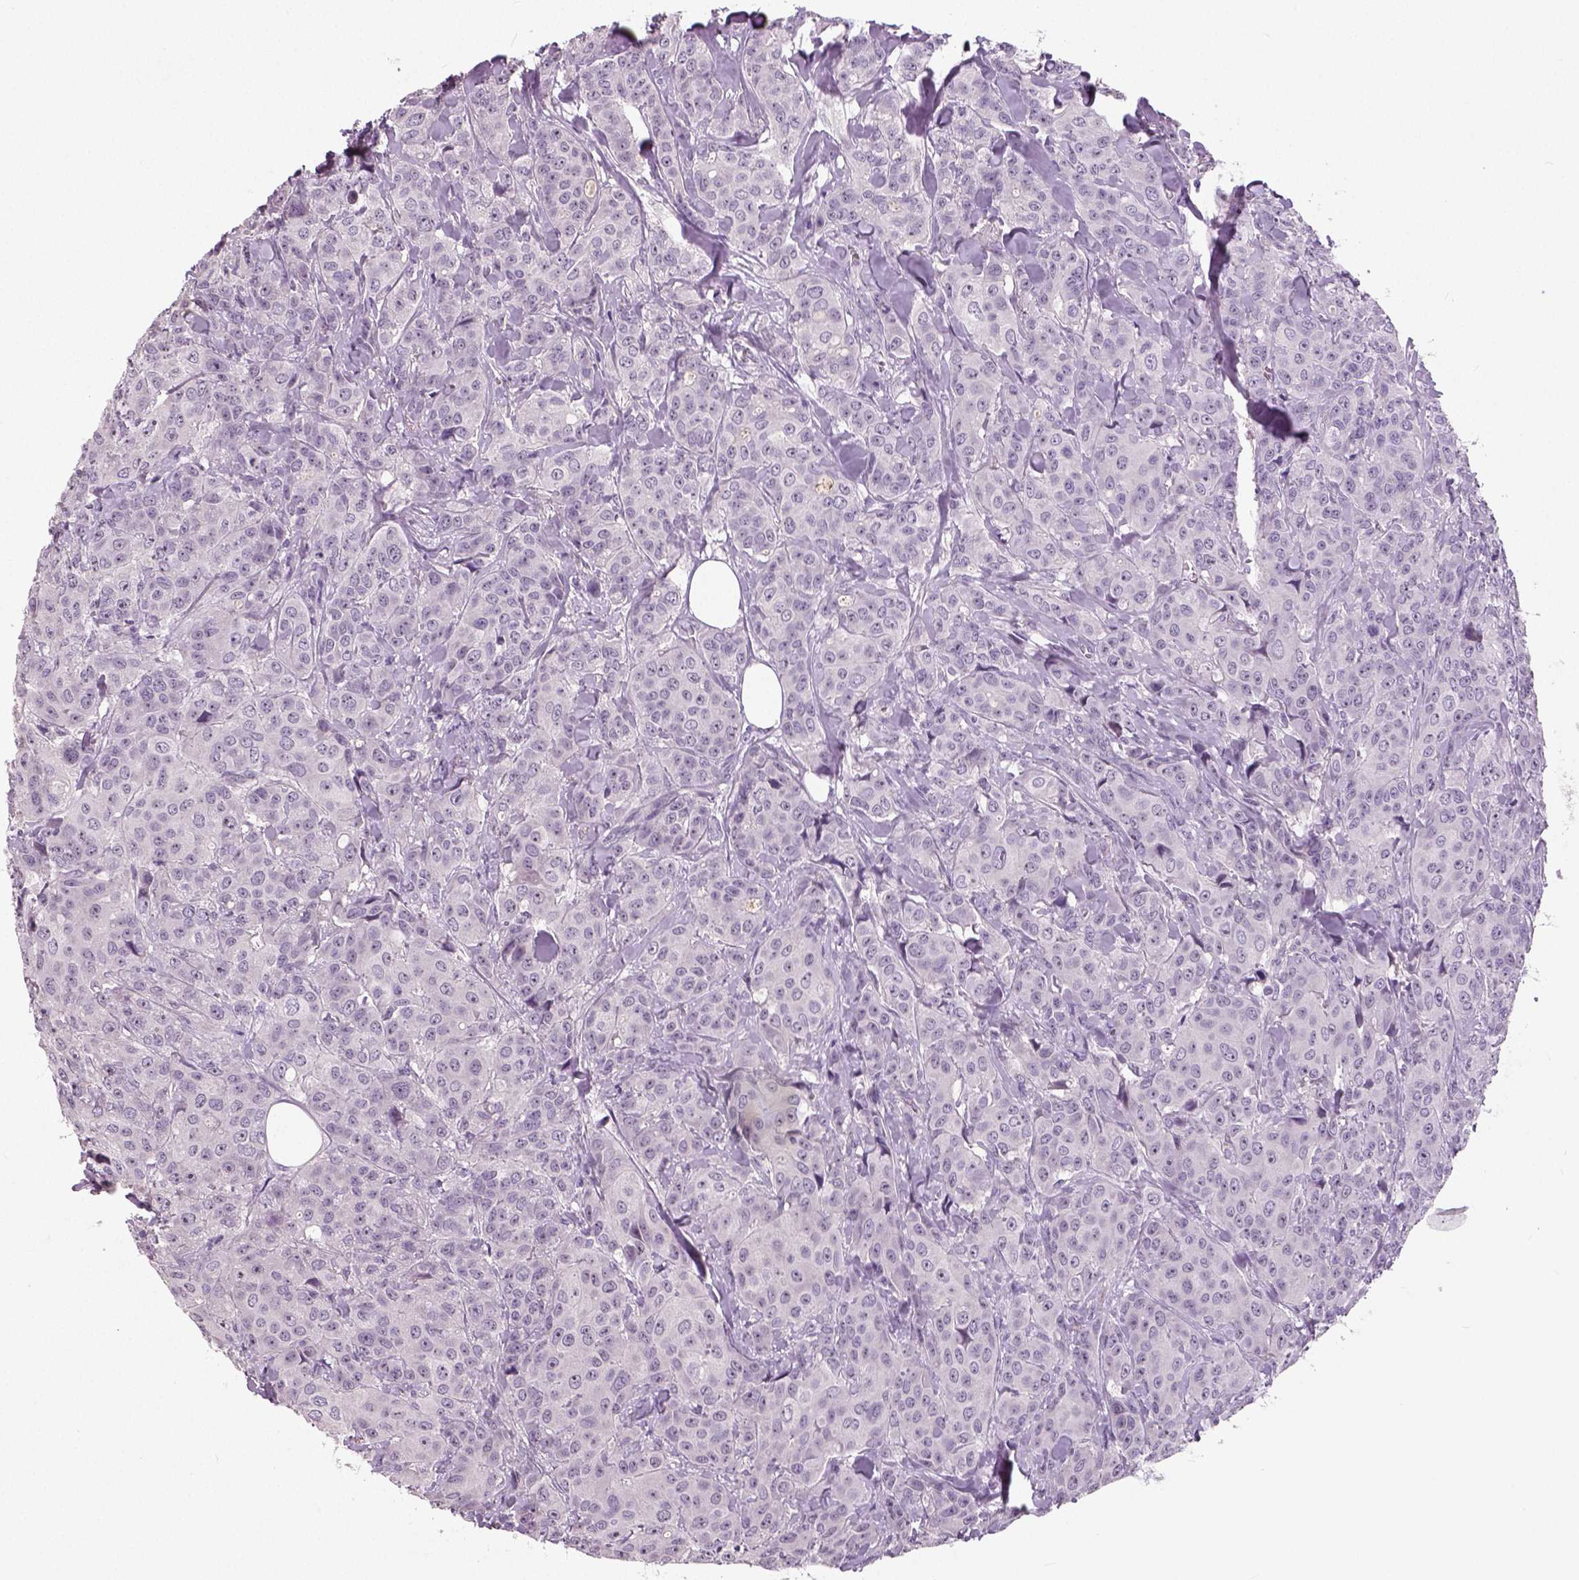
{"staining": {"intensity": "negative", "quantity": "none", "location": "none"}, "tissue": "breast cancer", "cell_type": "Tumor cells", "image_type": "cancer", "snomed": [{"axis": "morphology", "description": "Duct carcinoma"}, {"axis": "topography", "description": "Breast"}], "caption": "Infiltrating ductal carcinoma (breast) stained for a protein using IHC displays no staining tumor cells.", "gene": "NECAB1", "patient": {"sex": "female", "age": 43}}